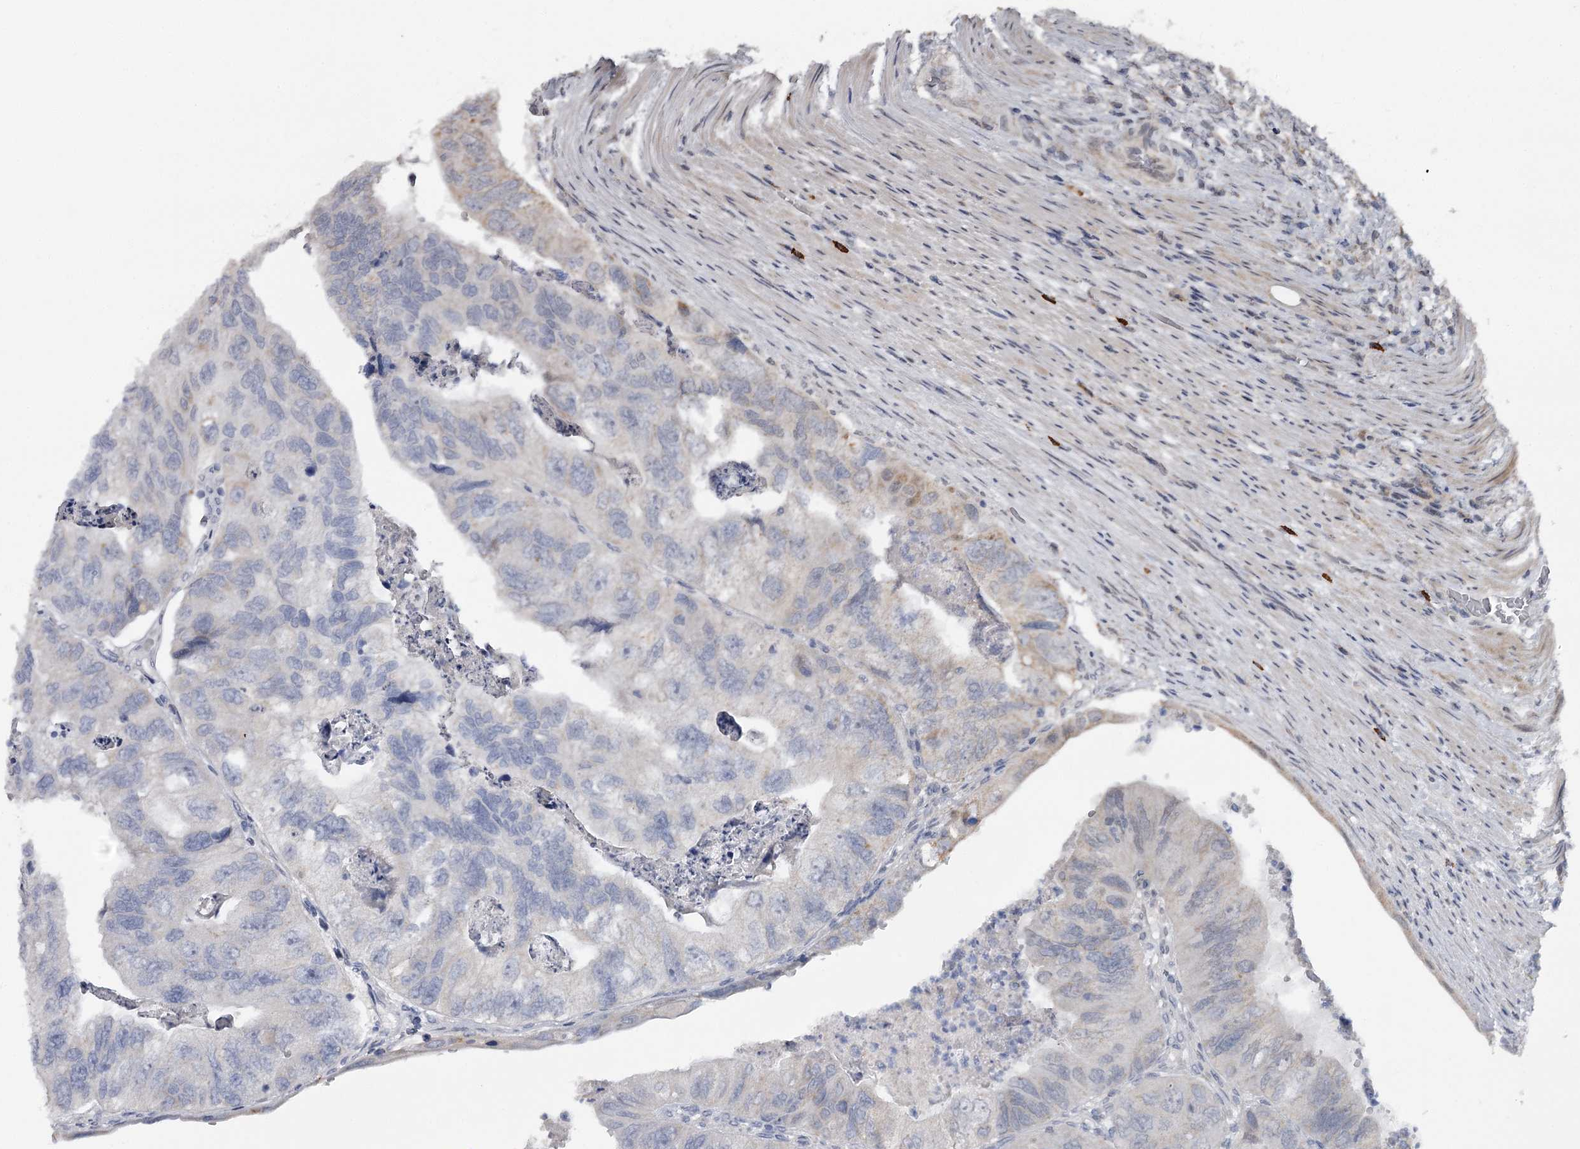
{"staining": {"intensity": "weak", "quantity": "<25%", "location": "cytoplasmic/membranous"}, "tissue": "colorectal cancer", "cell_type": "Tumor cells", "image_type": "cancer", "snomed": [{"axis": "morphology", "description": "Adenocarcinoma, NOS"}, {"axis": "topography", "description": "Rectum"}], "caption": "High power microscopy image of an immunohistochemistry image of colorectal cancer (adenocarcinoma), revealing no significant positivity in tumor cells.", "gene": "GTSF1", "patient": {"sex": "male", "age": 63}}